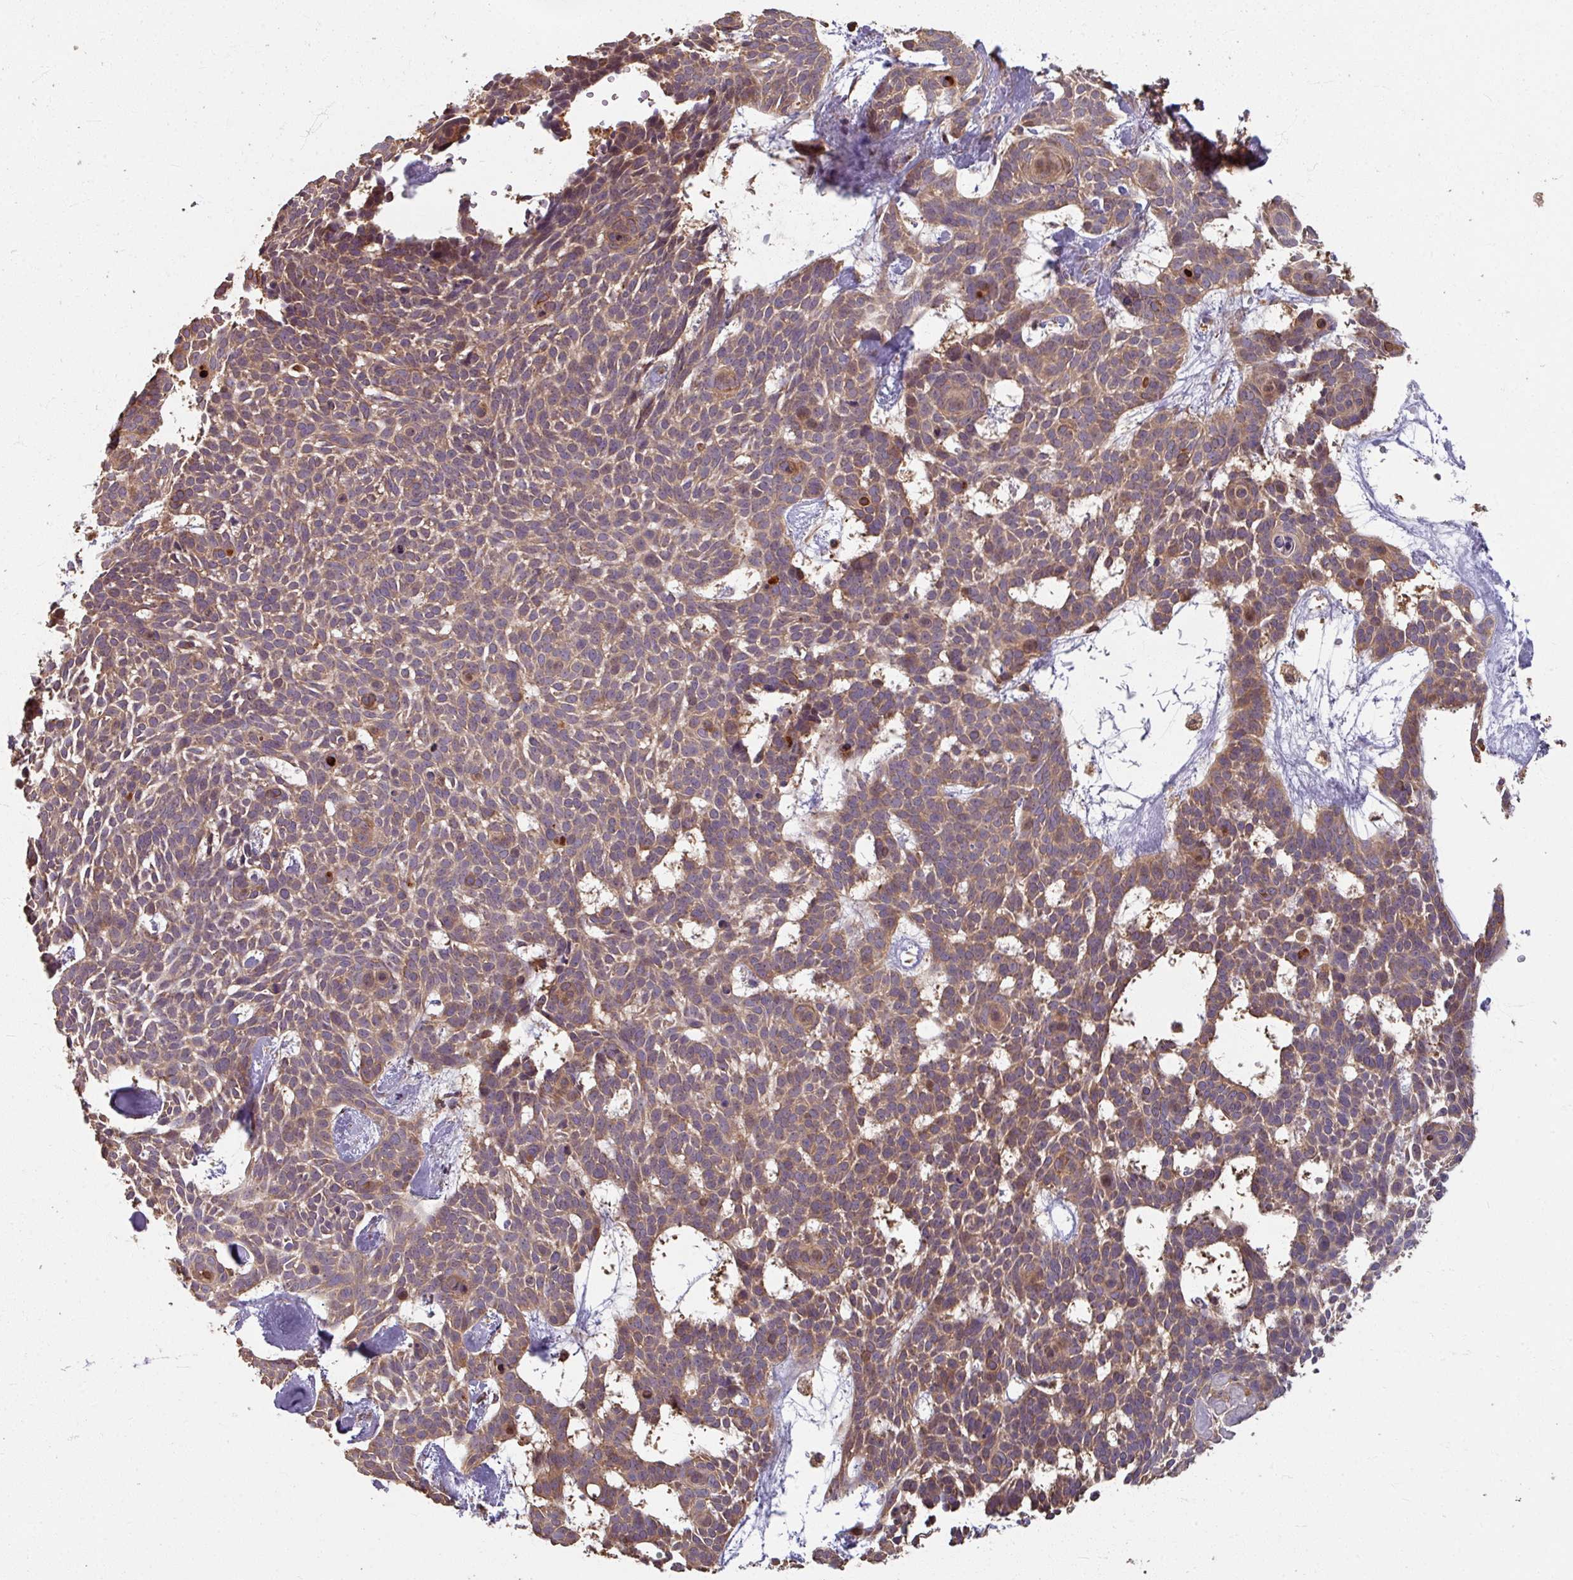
{"staining": {"intensity": "moderate", "quantity": "25%-75%", "location": "cytoplasmic/membranous"}, "tissue": "skin cancer", "cell_type": "Tumor cells", "image_type": "cancer", "snomed": [{"axis": "morphology", "description": "Basal cell carcinoma"}, {"axis": "topography", "description": "Skin"}], "caption": "Tumor cells exhibit moderate cytoplasmic/membranous staining in about 25%-75% of cells in skin cancer (basal cell carcinoma).", "gene": "CCDC68", "patient": {"sex": "male", "age": 61}}